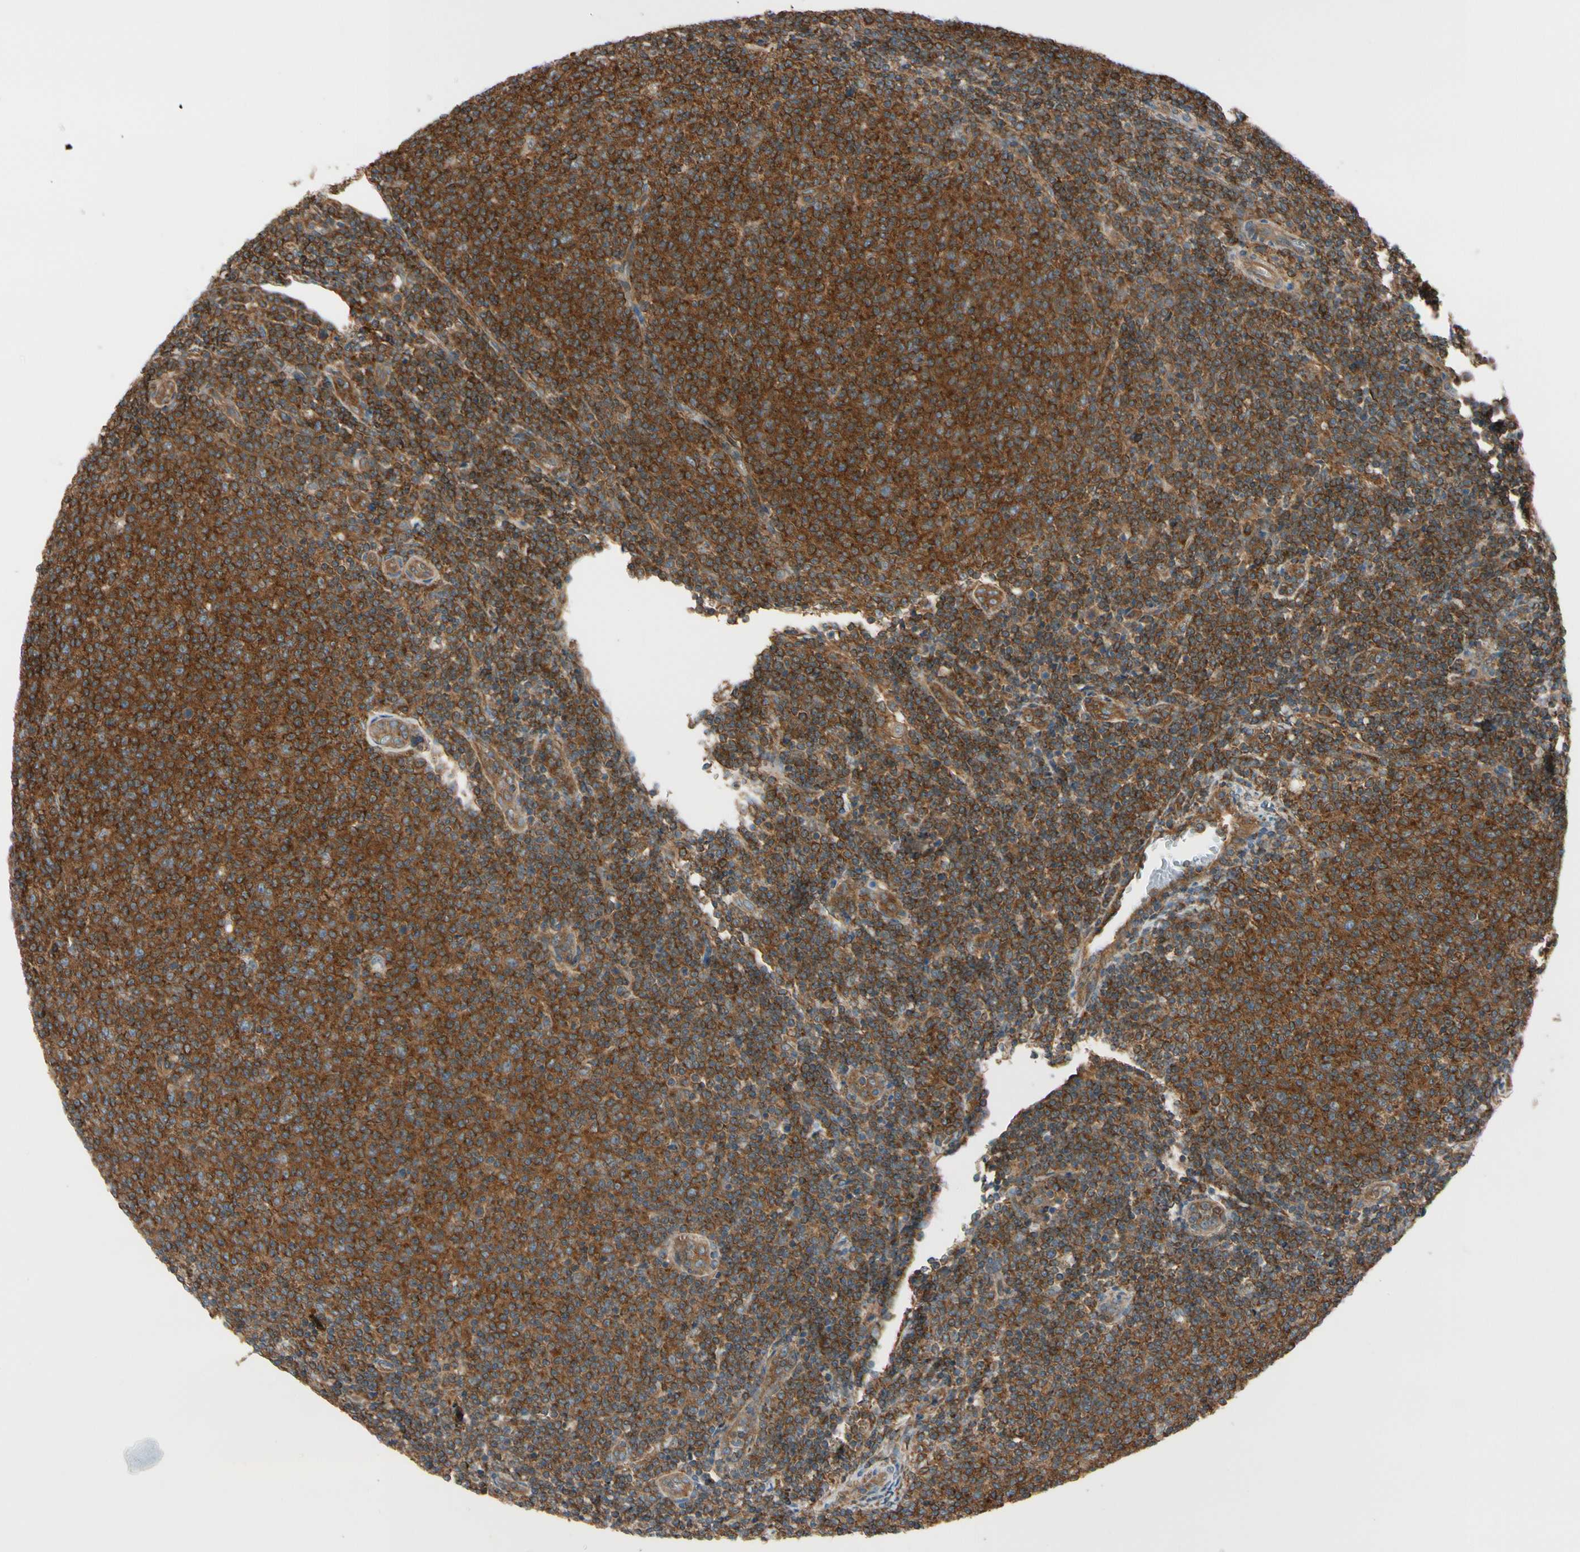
{"staining": {"intensity": "strong", "quantity": ">75%", "location": "cytoplasmic/membranous"}, "tissue": "lymphoma", "cell_type": "Tumor cells", "image_type": "cancer", "snomed": [{"axis": "morphology", "description": "Malignant lymphoma, non-Hodgkin's type, Low grade"}, {"axis": "topography", "description": "Lymph node"}], "caption": "Low-grade malignant lymphoma, non-Hodgkin's type stained with IHC exhibits strong cytoplasmic/membranous positivity in approximately >75% of tumor cells.", "gene": "EPS15", "patient": {"sex": "male", "age": 66}}